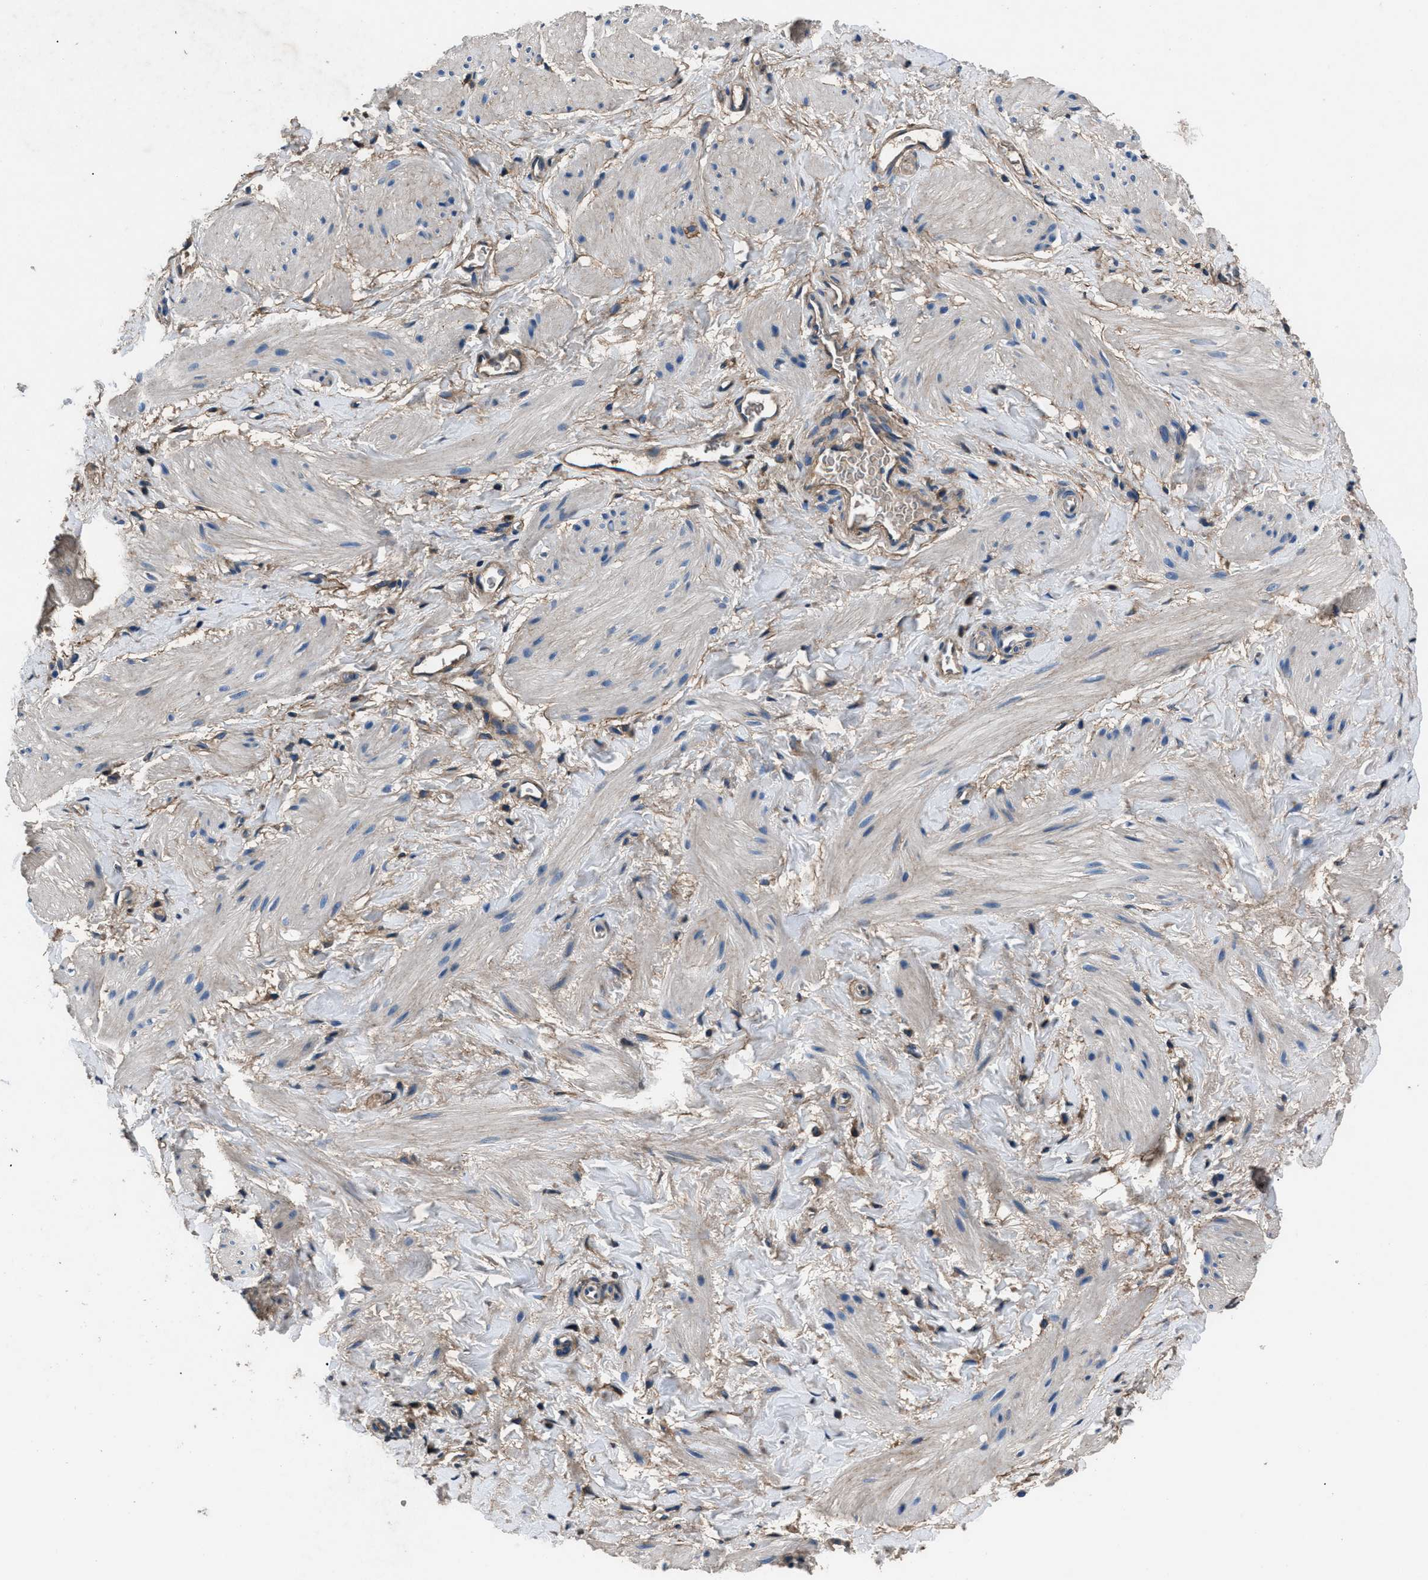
{"staining": {"intensity": "weak", "quantity": ">75%", "location": "cytoplasmic/membranous"}, "tissue": "smooth muscle", "cell_type": "Smooth muscle cells", "image_type": "normal", "snomed": [{"axis": "morphology", "description": "Normal tissue, NOS"}, {"axis": "topography", "description": "Smooth muscle"}], "caption": "Smooth muscle cells exhibit weak cytoplasmic/membranous expression in approximately >75% of cells in unremarkable smooth muscle. (DAB = brown stain, brightfield microscopy at high magnification).", "gene": "CD276", "patient": {"sex": "male", "age": 16}}